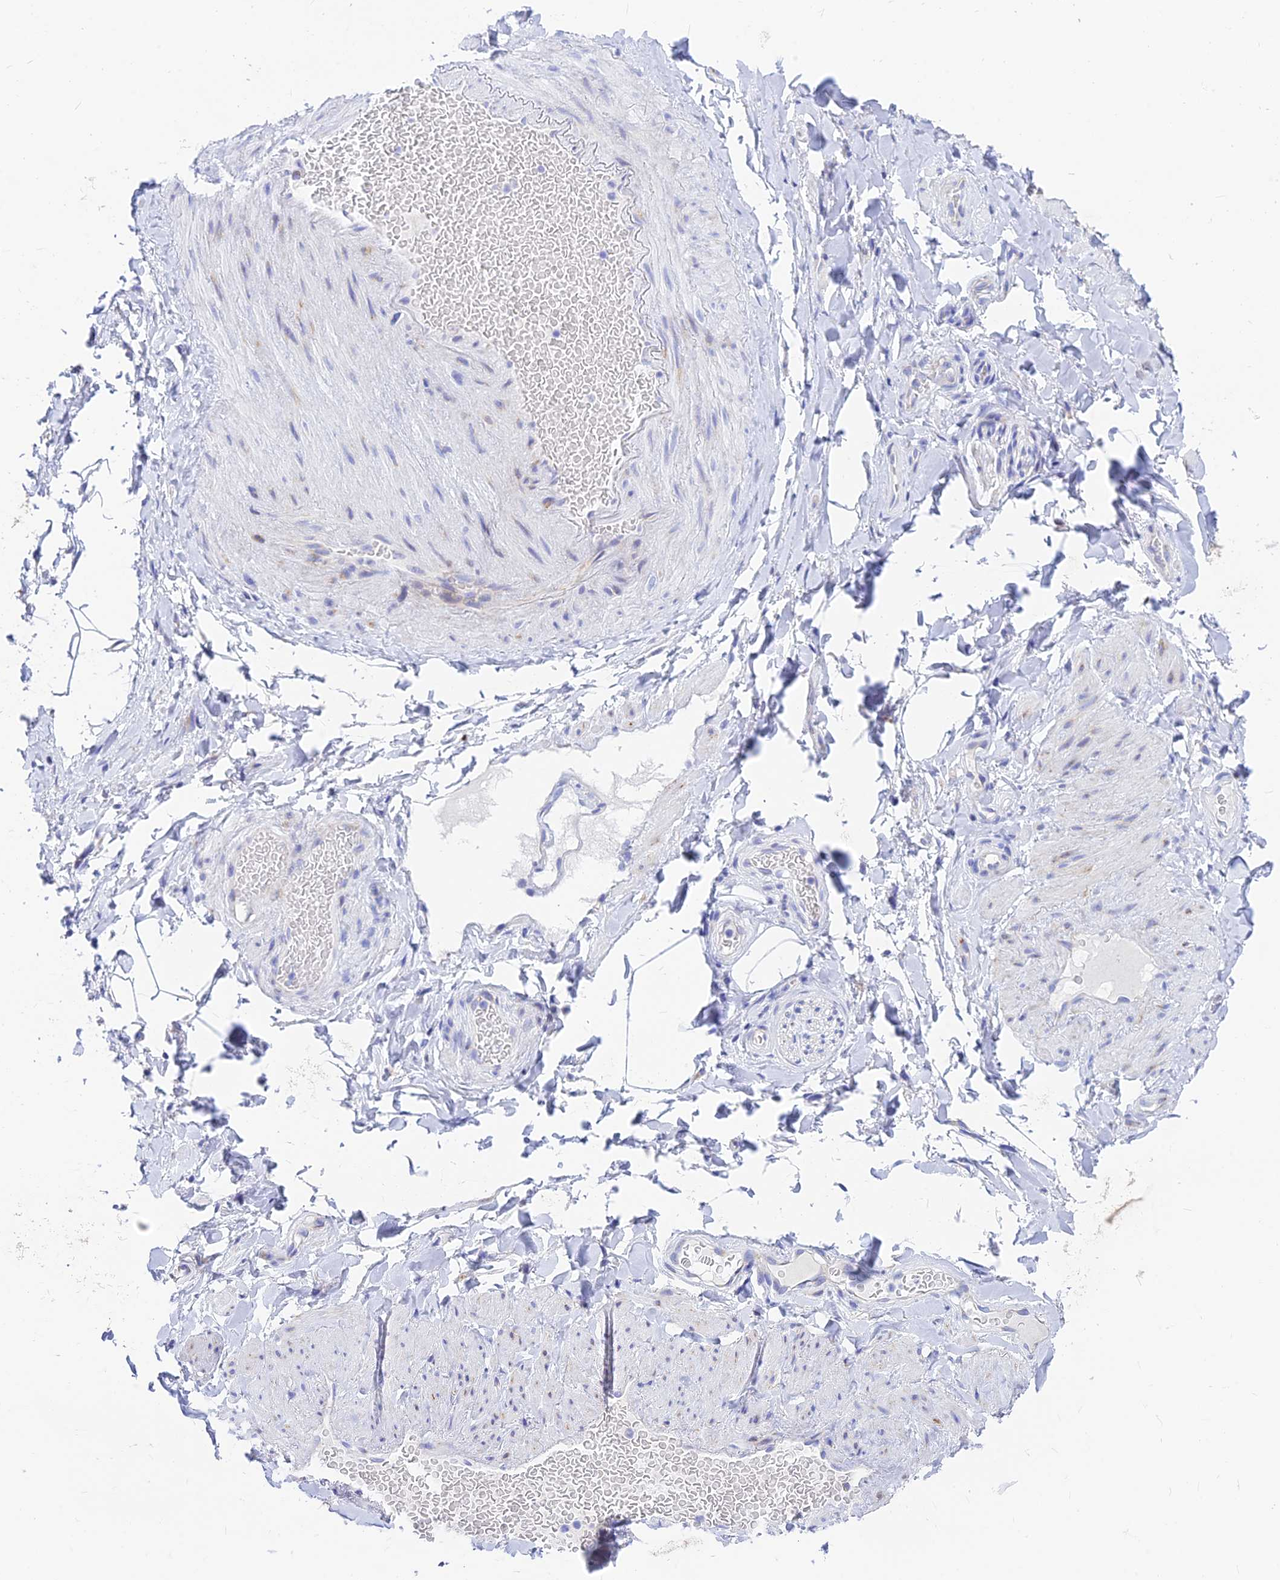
{"staining": {"intensity": "negative", "quantity": "none", "location": "none"}, "tissue": "adipose tissue", "cell_type": "Adipocytes", "image_type": "normal", "snomed": [{"axis": "morphology", "description": "Normal tissue, NOS"}, {"axis": "topography", "description": "Soft tissue"}, {"axis": "topography", "description": "Vascular tissue"}], "caption": "High magnification brightfield microscopy of normal adipose tissue stained with DAB (brown) and counterstained with hematoxylin (blue): adipocytes show no significant staining. (Stains: DAB (3,3'-diaminobenzidine) immunohistochemistry with hematoxylin counter stain, Microscopy: brightfield microscopy at high magnification).", "gene": "CNOT6", "patient": {"sex": "male", "age": 54}}